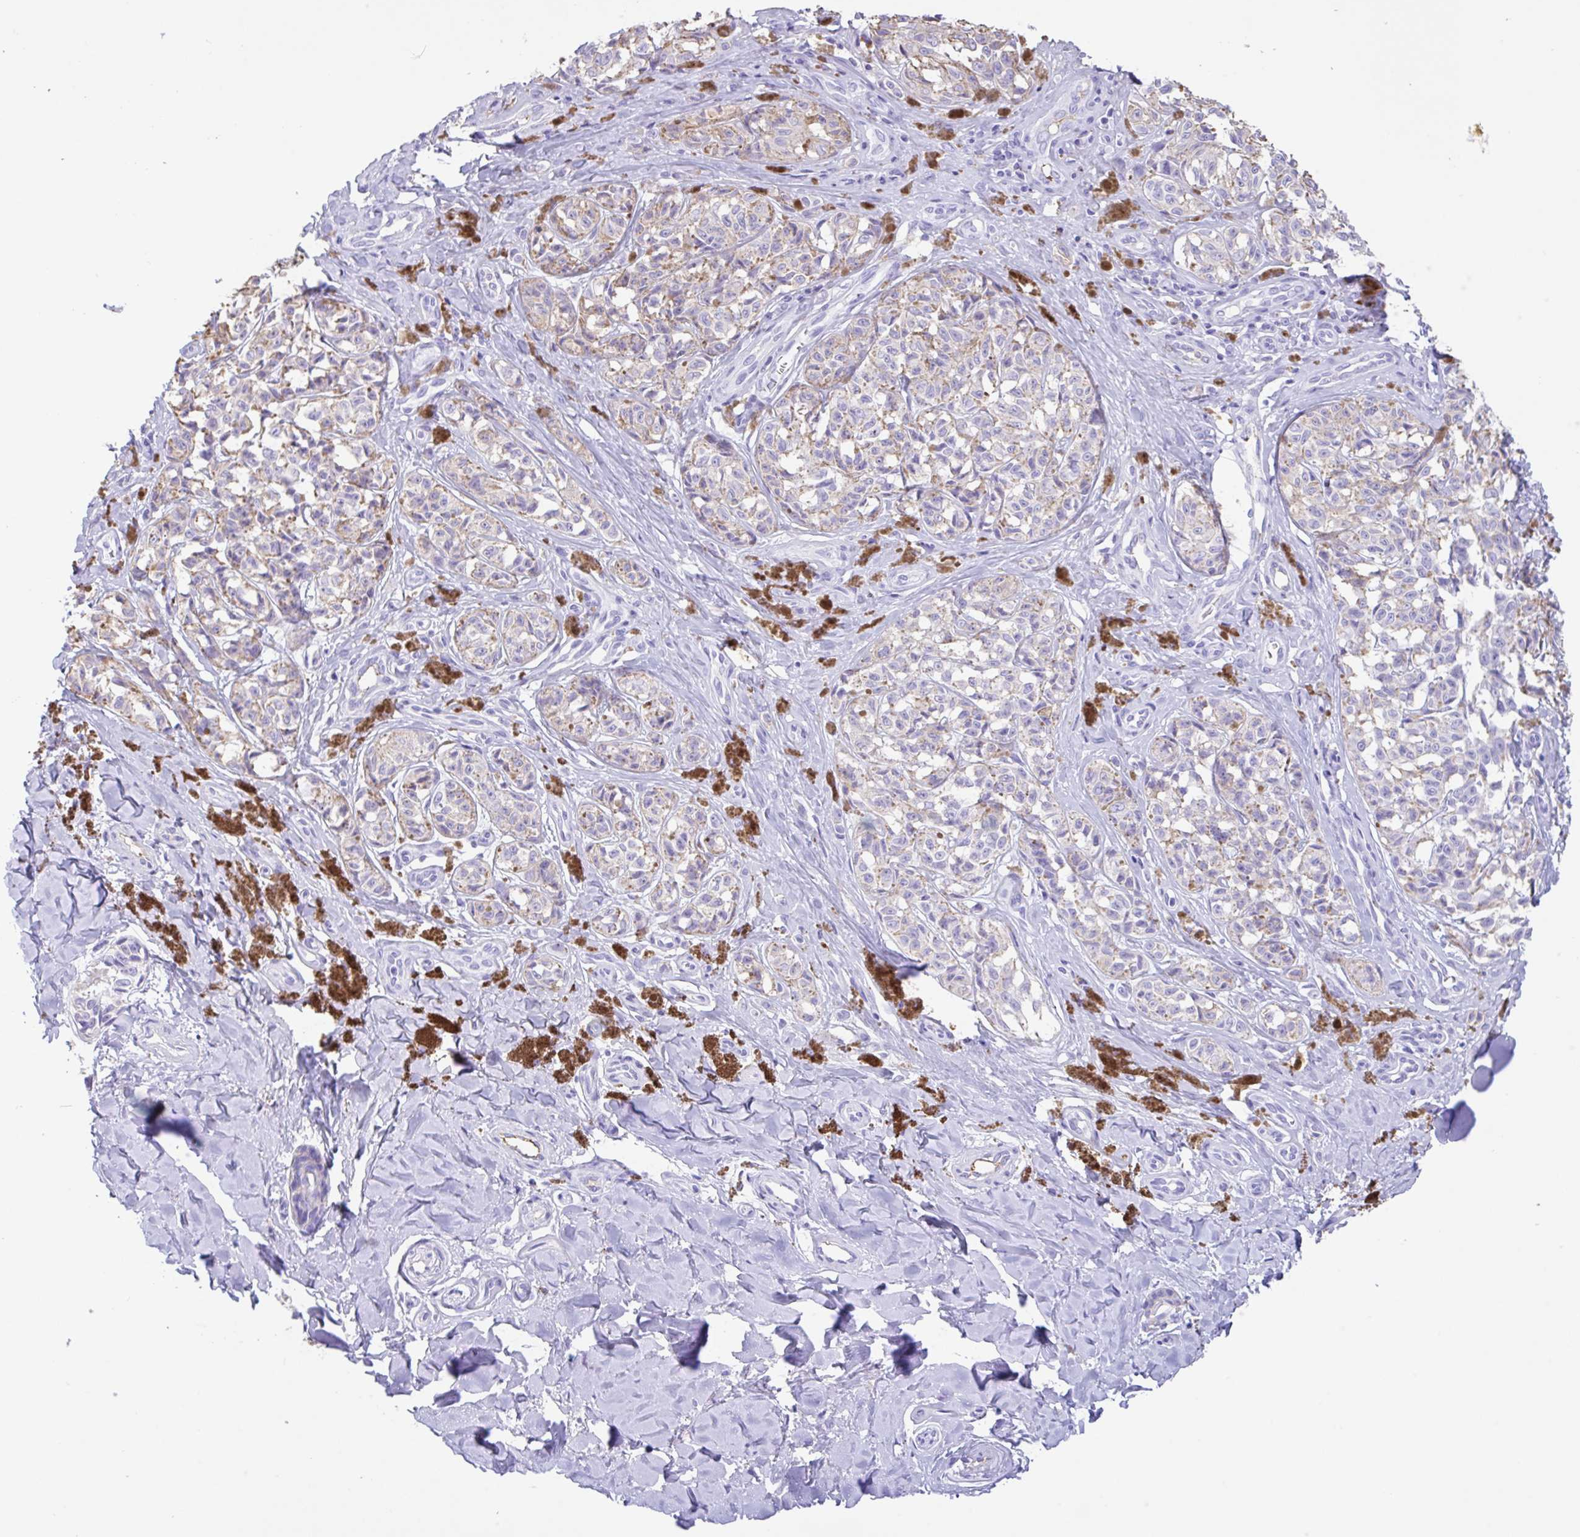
{"staining": {"intensity": "weak", "quantity": "25%-75%", "location": "cytoplasmic/membranous"}, "tissue": "melanoma", "cell_type": "Tumor cells", "image_type": "cancer", "snomed": [{"axis": "morphology", "description": "Malignant melanoma, NOS"}, {"axis": "topography", "description": "Skin"}], "caption": "Immunohistochemical staining of melanoma exhibits low levels of weak cytoplasmic/membranous positivity in about 25%-75% of tumor cells.", "gene": "HOXC12", "patient": {"sex": "female", "age": 65}}